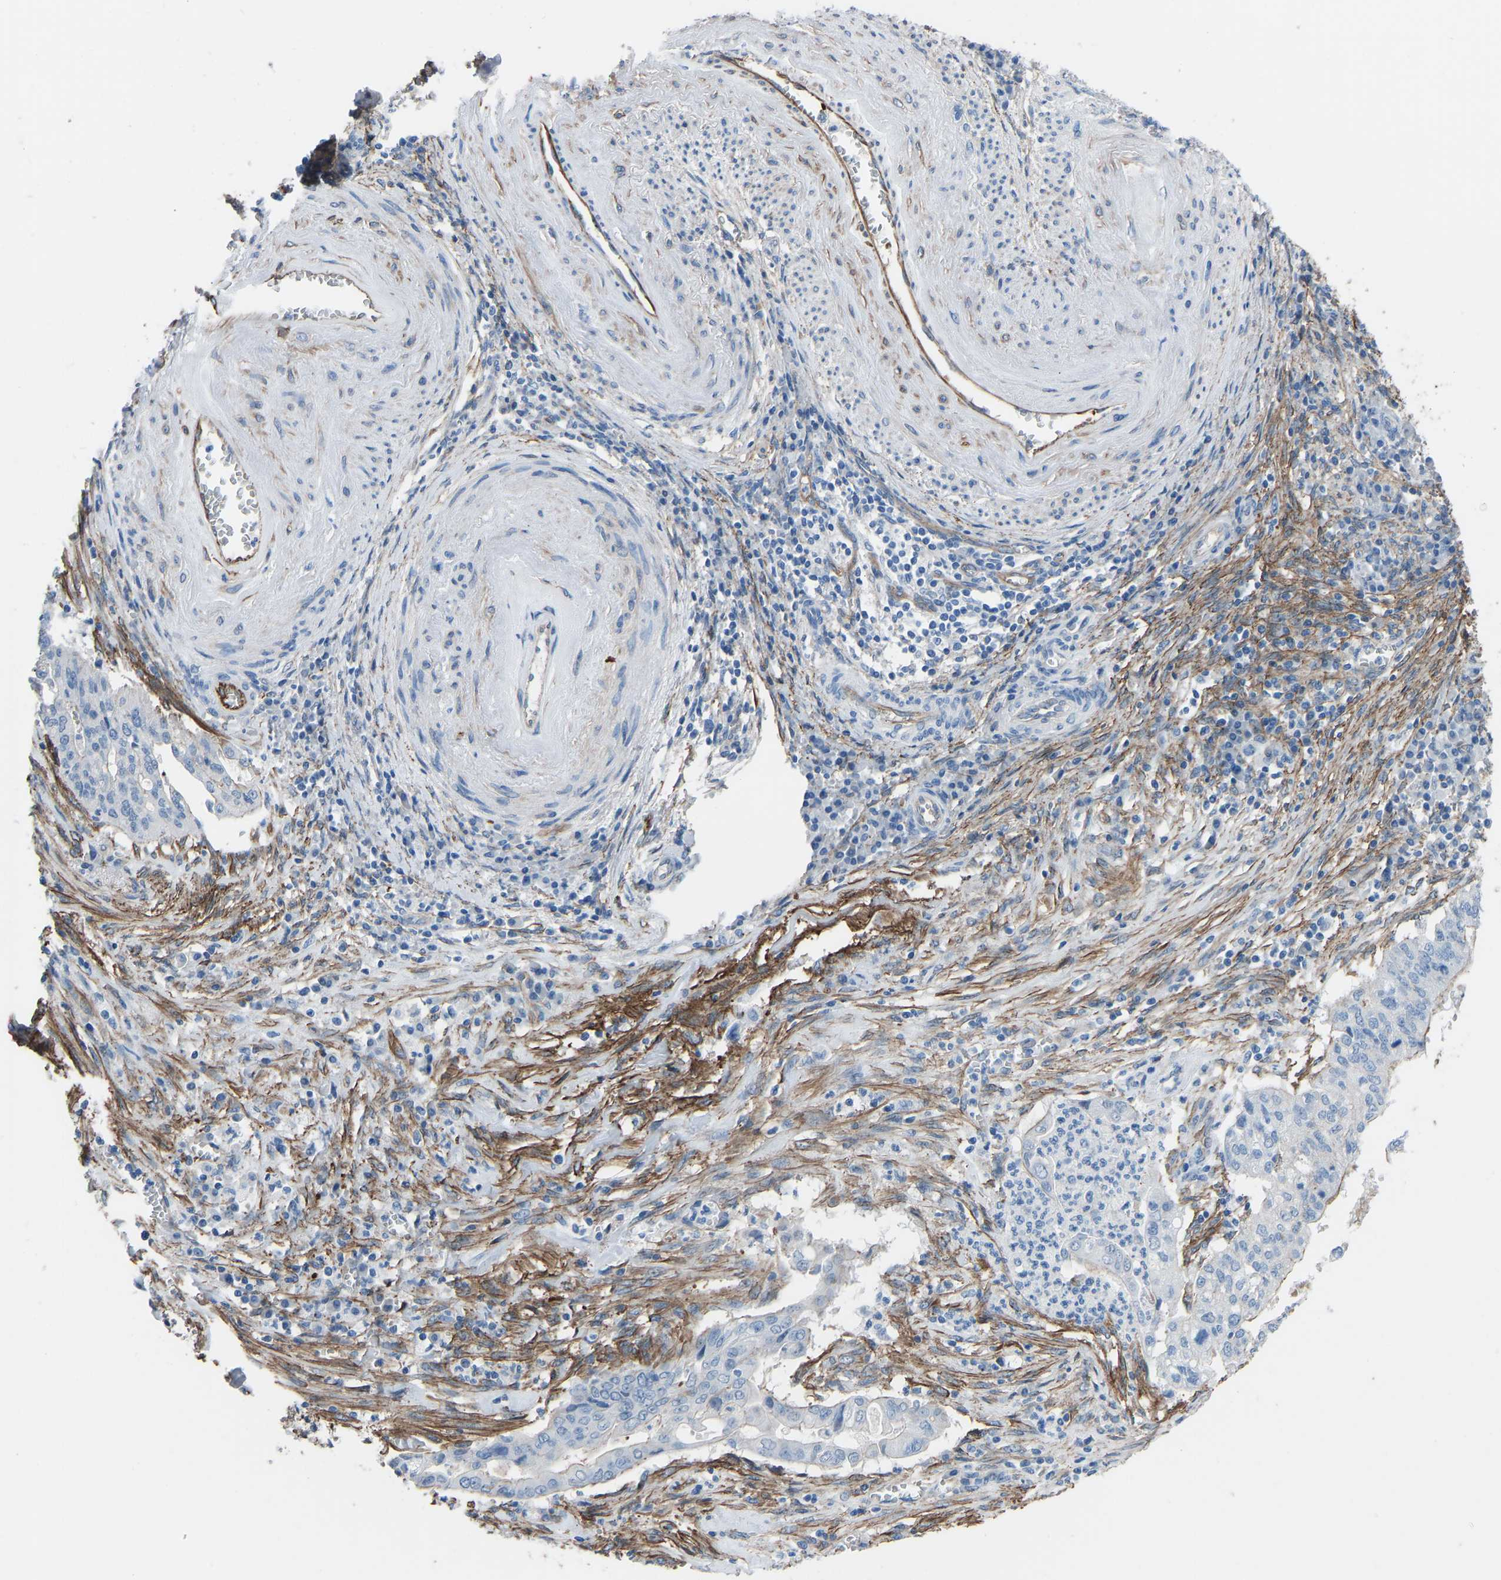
{"staining": {"intensity": "negative", "quantity": "none", "location": "none"}, "tissue": "cervical cancer", "cell_type": "Tumor cells", "image_type": "cancer", "snomed": [{"axis": "morphology", "description": "Adenocarcinoma, NOS"}, {"axis": "topography", "description": "Cervix"}], "caption": "Cervical adenocarcinoma was stained to show a protein in brown. There is no significant positivity in tumor cells.", "gene": "MYH10", "patient": {"sex": "female", "age": 44}}